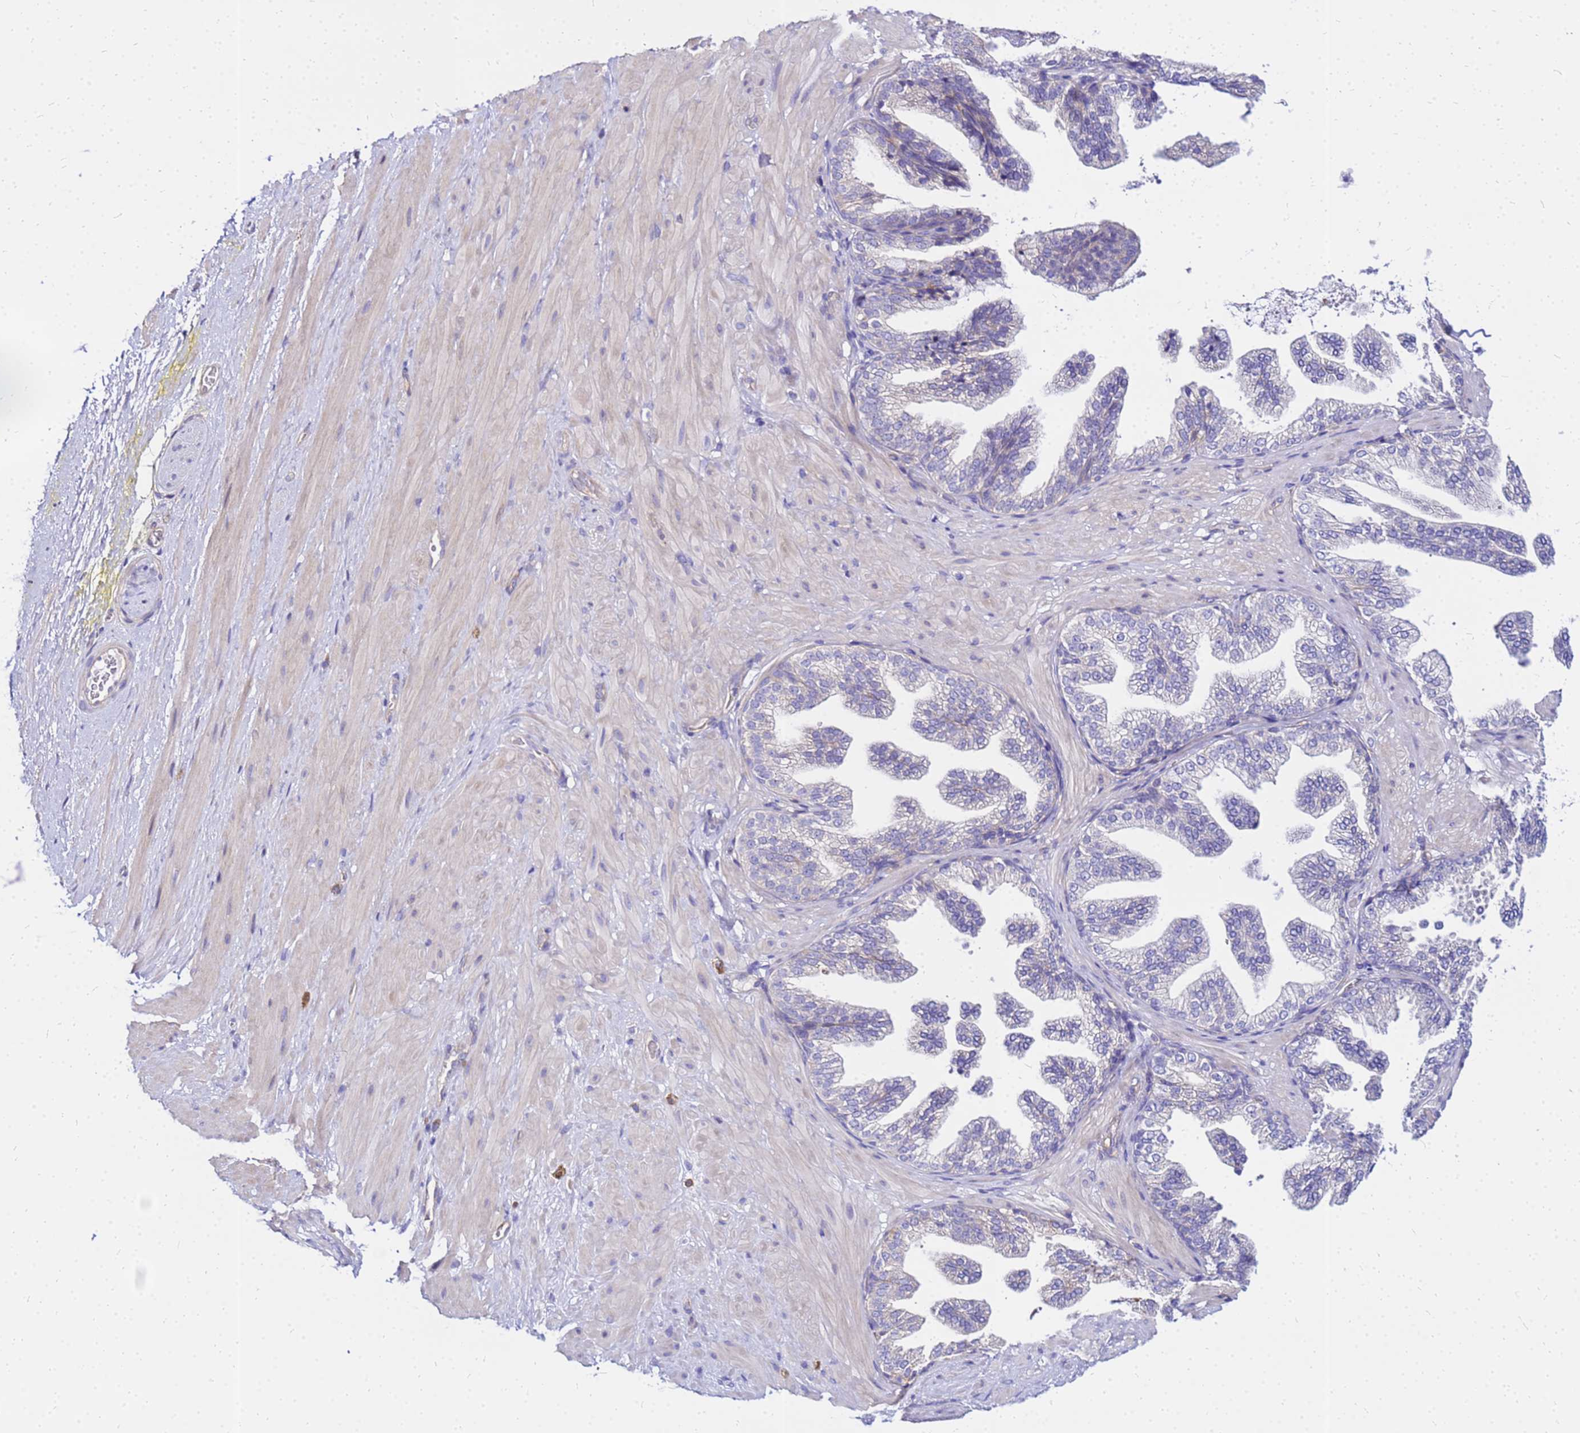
{"staining": {"intensity": "negative", "quantity": "none", "location": "none"}, "tissue": "adipose tissue", "cell_type": "Adipocytes", "image_type": "normal", "snomed": [{"axis": "morphology", "description": "Normal tissue, NOS"}, {"axis": "morphology", "description": "Adenocarcinoma, Low grade"}, {"axis": "topography", "description": "Prostate"}, {"axis": "topography", "description": "Peripheral nerve tissue"}], "caption": "Adipose tissue stained for a protein using IHC exhibits no positivity adipocytes.", "gene": "HERC5", "patient": {"sex": "male", "age": 63}}